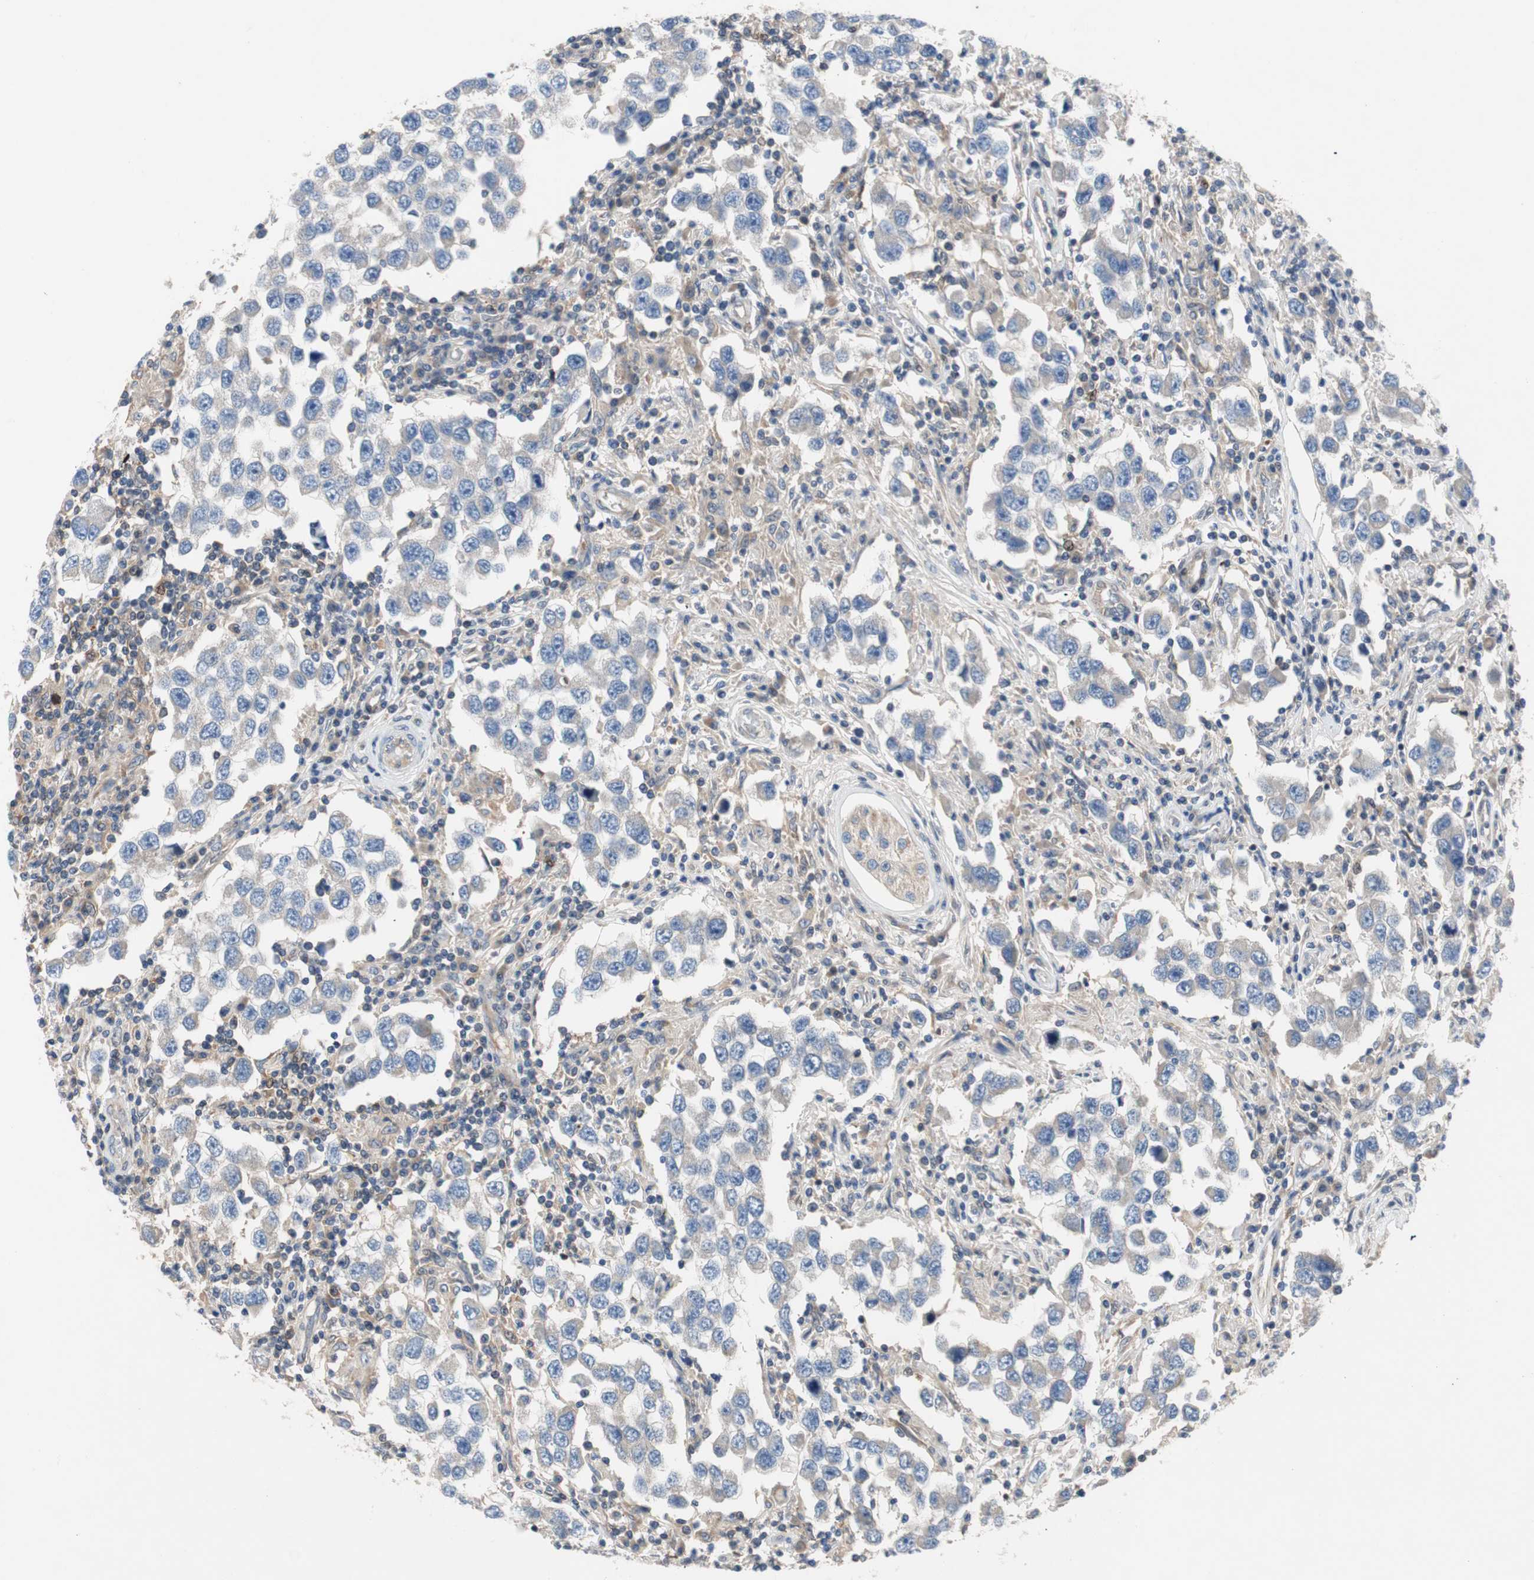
{"staining": {"intensity": "negative", "quantity": "none", "location": "none"}, "tissue": "testis cancer", "cell_type": "Tumor cells", "image_type": "cancer", "snomed": [{"axis": "morphology", "description": "Carcinoma, Embryonal, NOS"}, {"axis": "topography", "description": "Testis"}], "caption": "This is an immunohistochemistry photomicrograph of human embryonal carcinoma (testis). There is no expression in tumor cells.", "gene": "RELB", "patient": {"sex": "male", "age": 21}}